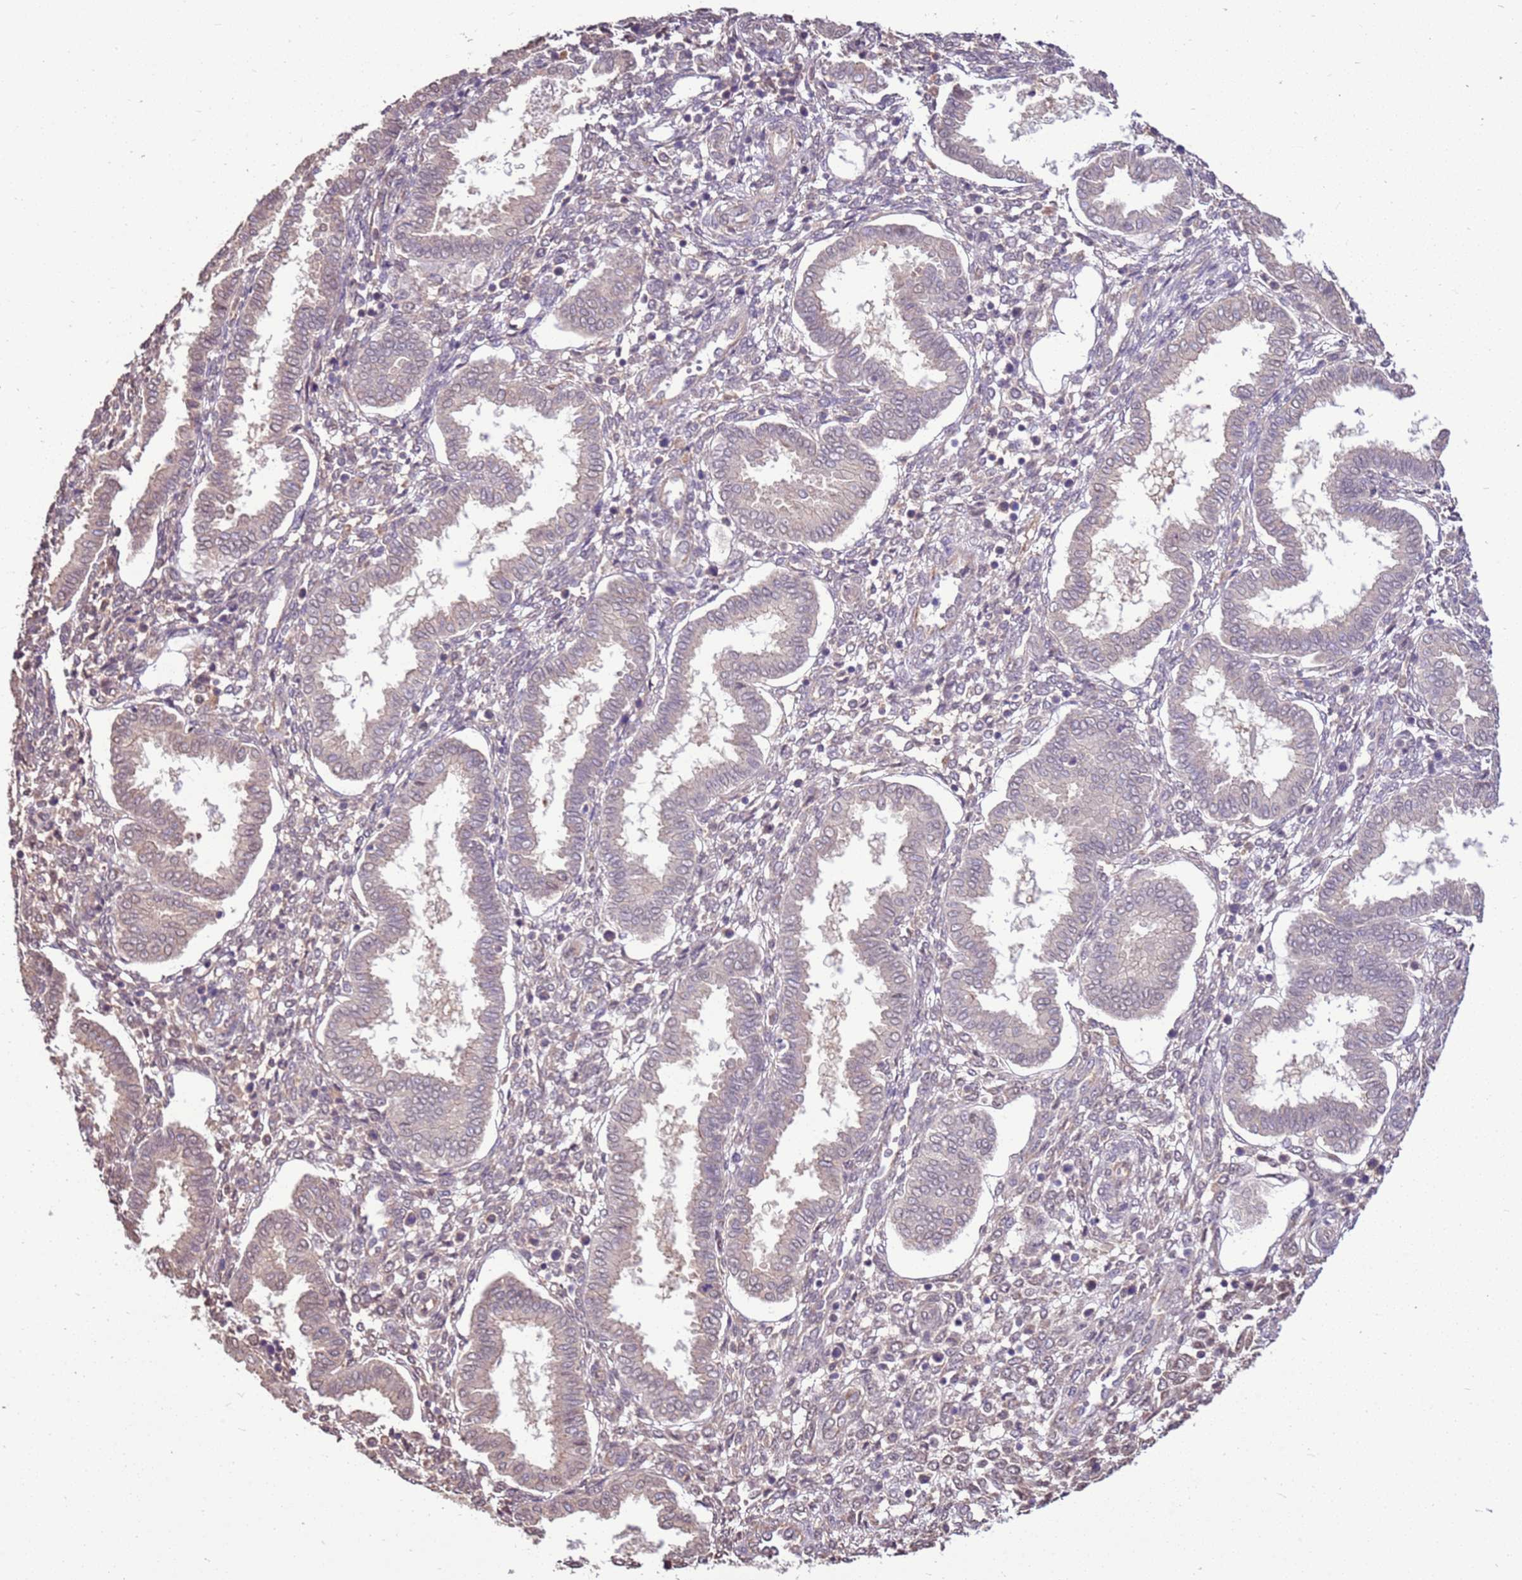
{"staining": {"intensity": "weak", "quantity": "<25%", "location": "cytoplasmic/membranous"}, "tissue": "endometrium", "cell_type": "Cells in endometrial stroma", "image_type": "normal", "snomed": [{"axis": "morphology", "description": "Normal tissue, NOS"}, {"axis": "topography", "description": "Endometrium"}], "caption": "An immunohistochemistry histopathology image of benign endometrium is shown. There is no staining in cells in endometrial stroma of endometrium. Nuclei are stained in blue.", "gene": "BBS5", "patient": {"sex": "female", "age": 24}}